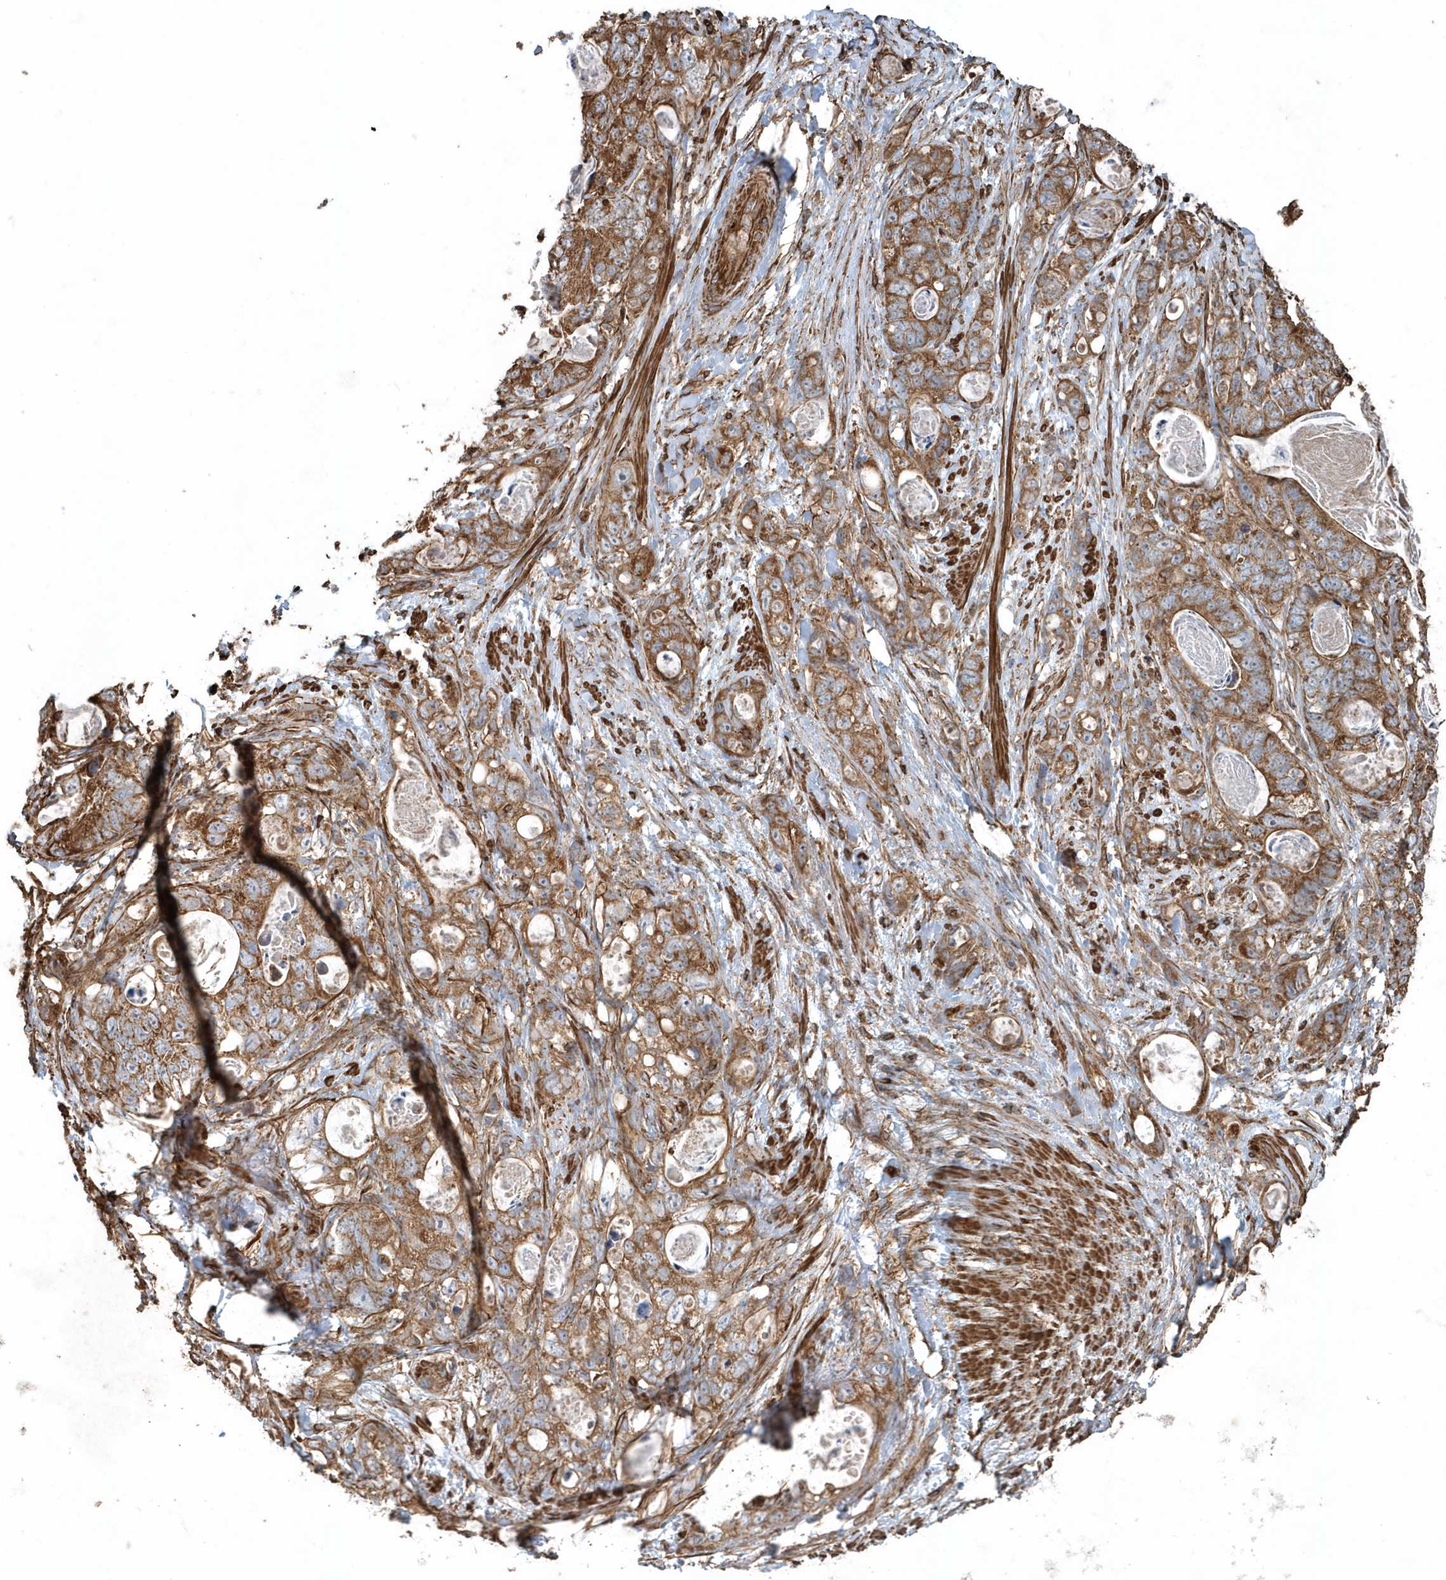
{"staining": {"intensity": "moderate", "quantity": ">75%", "location": "cytoplasmic/membranous"}, "tissue": "stomach cancer", "cell_type": "Tumor cells", "image_type": "cancer", "snomed": [{"axis": "morphology", "description": "Normal tissue, NOS"}, {"axis": "morphology", "description": "Adenocarcinoma, NOS"}, {"axis": "topography", "description": "Stomach"}], "caption": "Human stomach cancer (adenocarcinoma) stained for a protein (brown) displays moderate cytoplasmic/membranous positive positivity in about >75% of tumor cells.", "gene": "MMUT", "patient": {"sex": "female", "age": 89}}